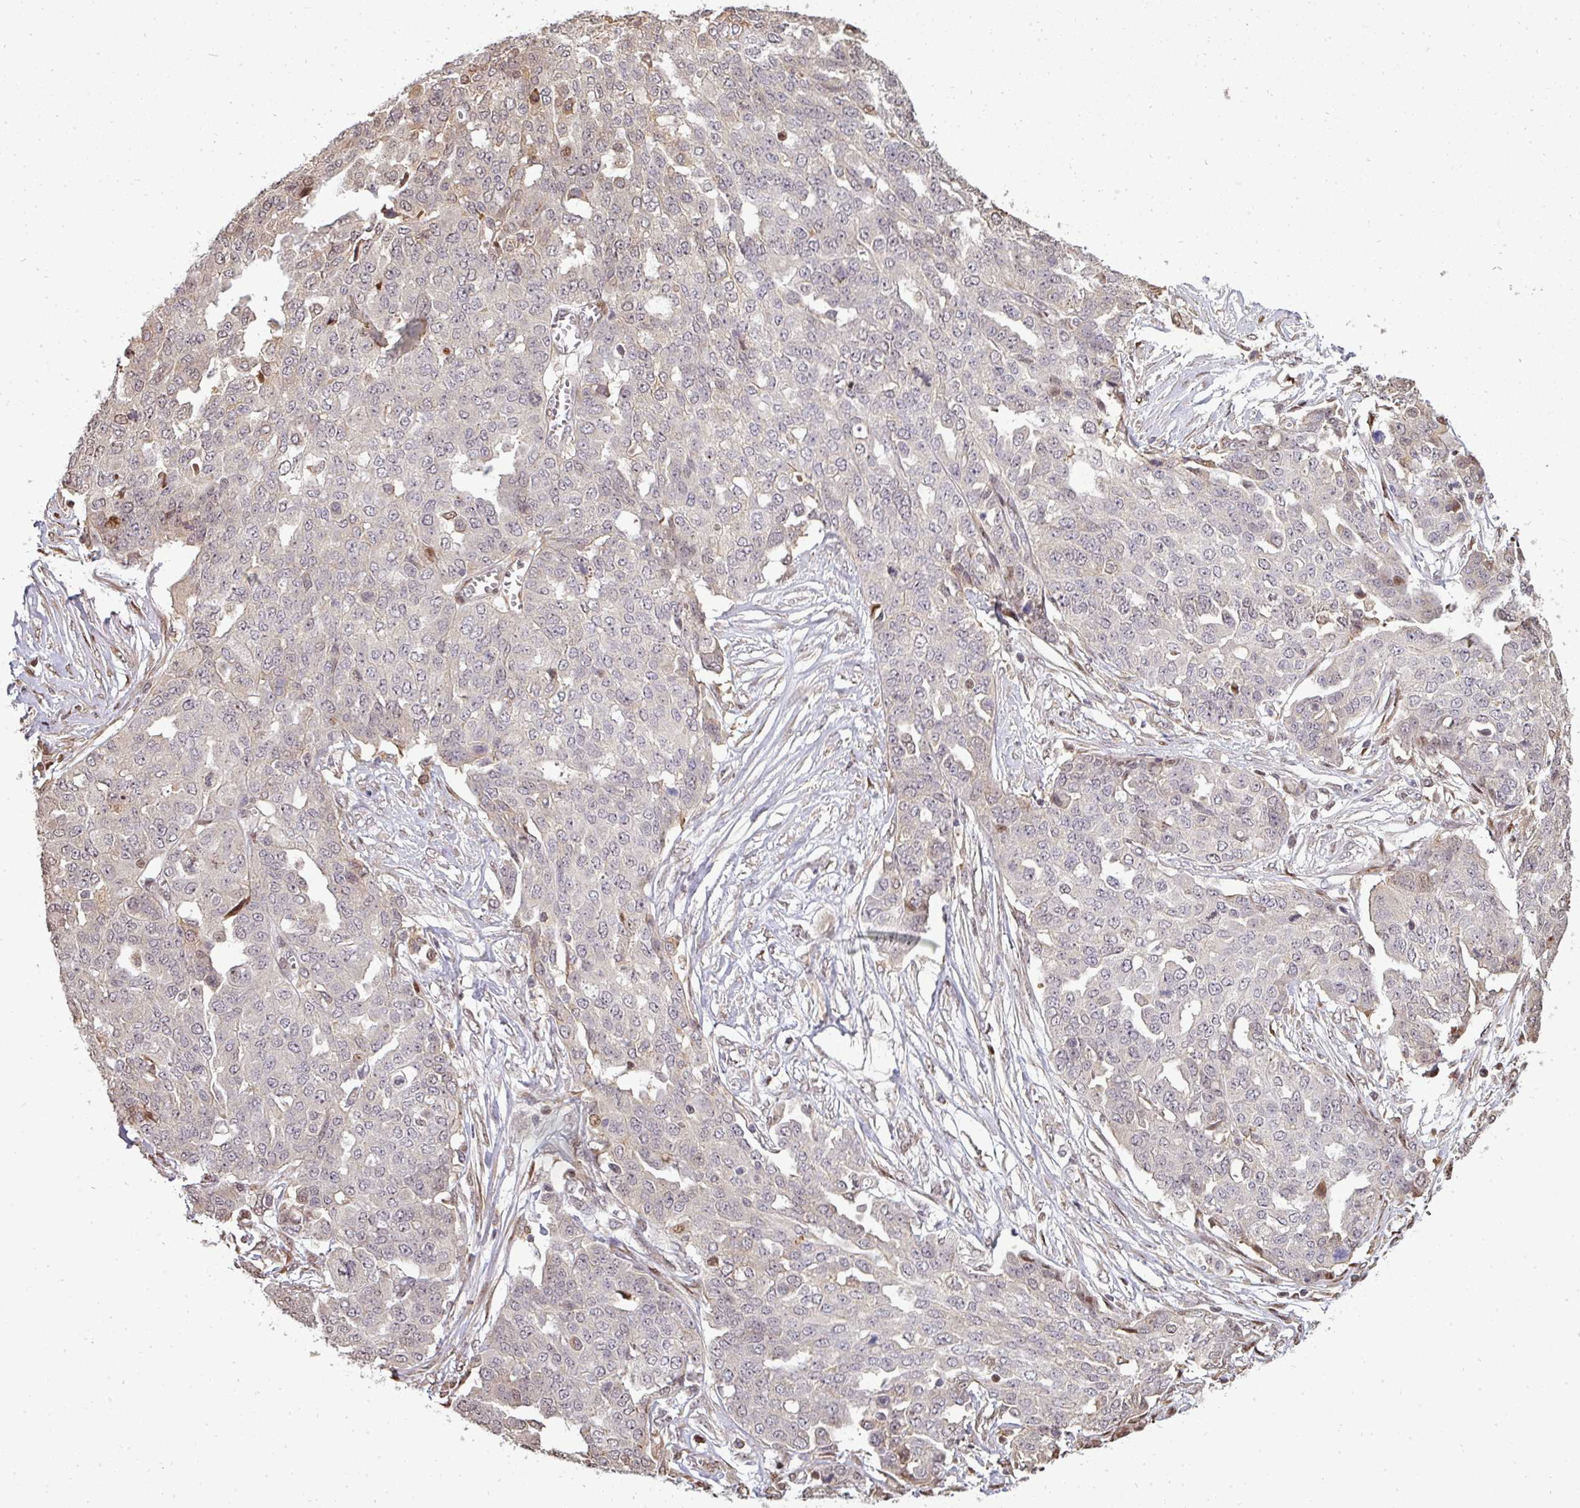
{"staining": {"intensity": "moderate", "quantity": "<25%", "location": "cytoplasmic/membranous,nuclear"}, "tissue": "ovarian cancer", "cell_type": "Tumor cells", "image_type": "cancer", "snomed": [{"axis": "morphology", "description": "Cystadenocarcinoma, serous, NOS"}, {"axis": "topography", "description": "Soft tissue"}, {"axis": "topography", "description": "Ovary"}], "caption": "Ovarian serous cystadenocarcinoma stained with immunohistochemistry (IHC) displays moderate cytoplasmic/membranous and nuclear expression in approximately <25% of tumor cells.", "gene": "PATZ1", "patient": {"sex": "female", "age": 57}}